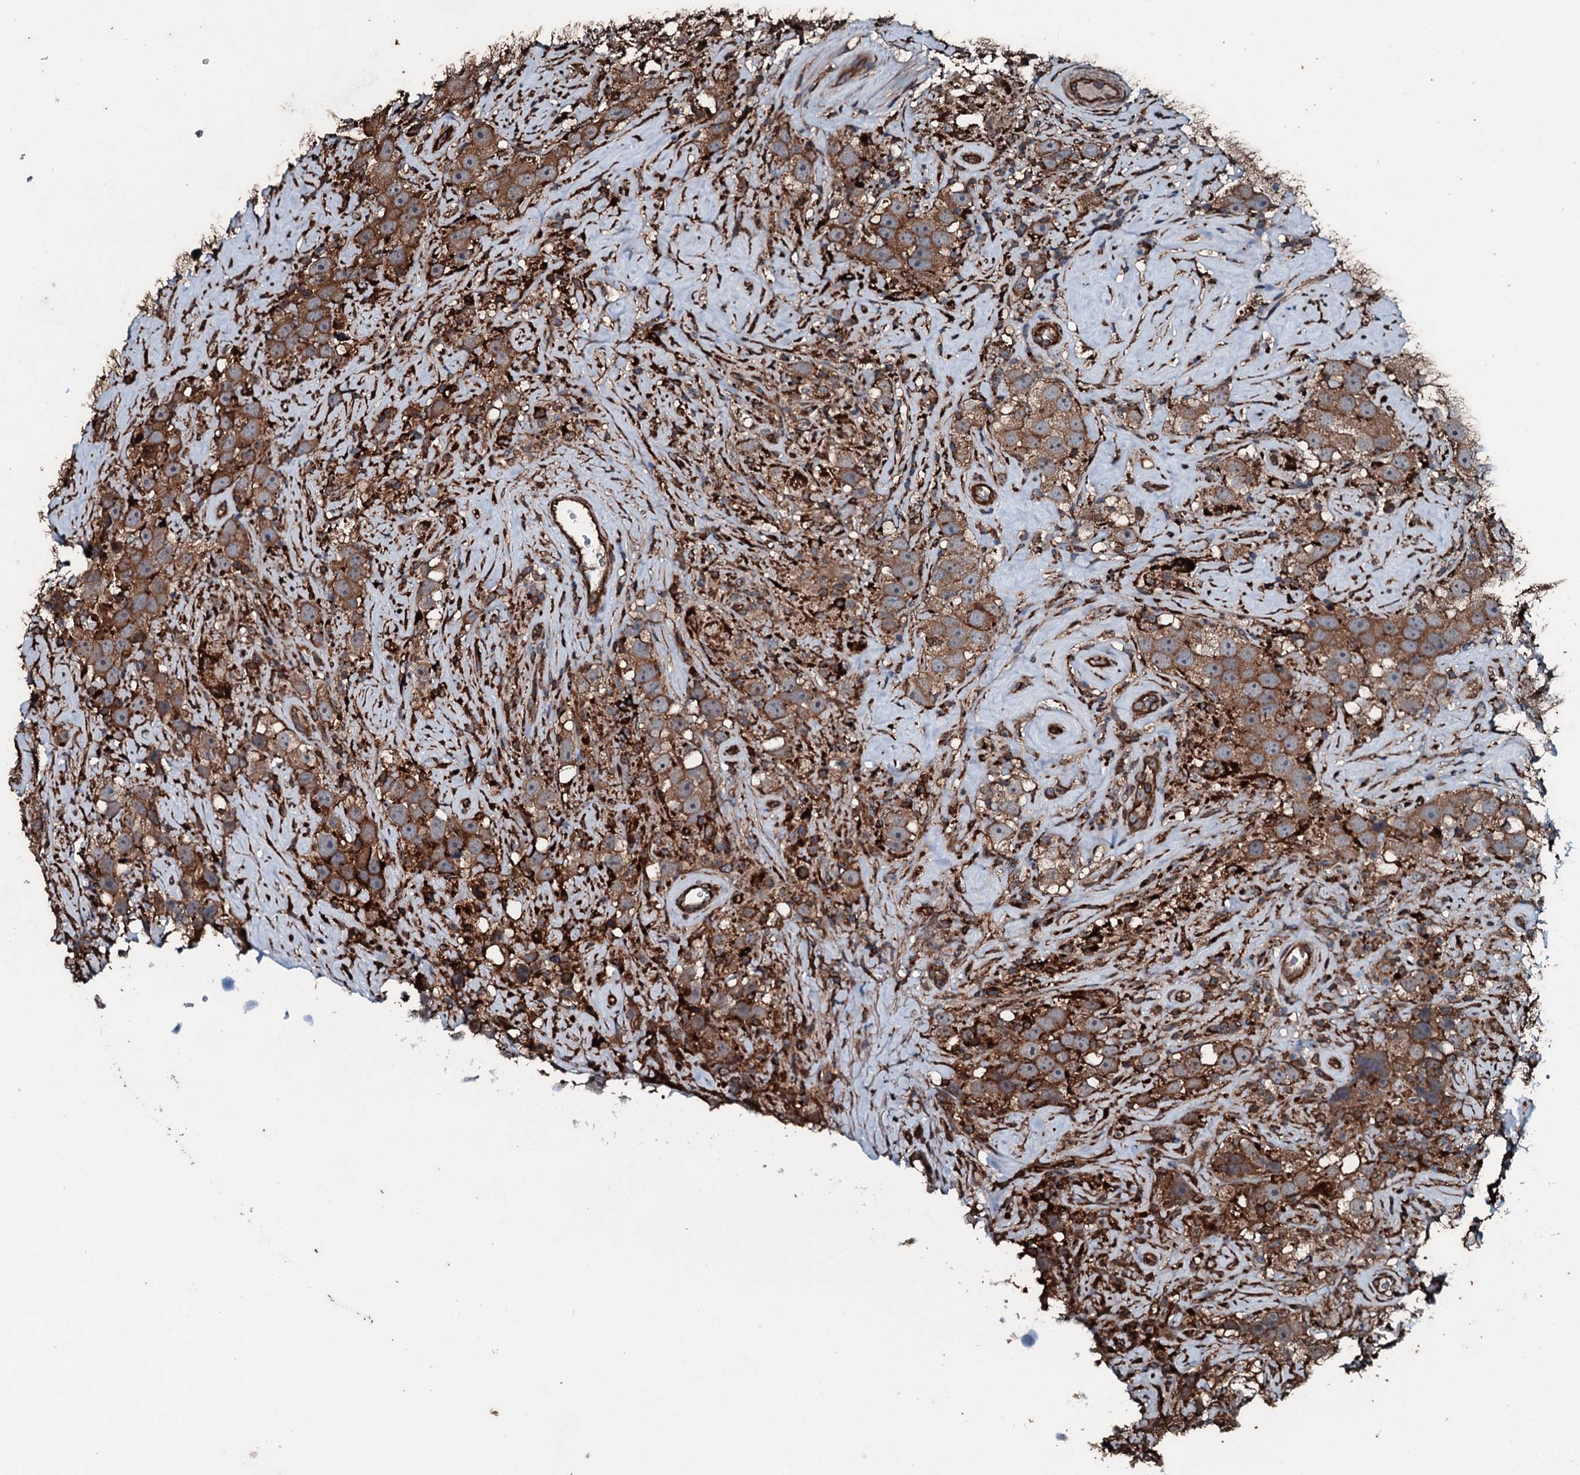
{"staining": {"intensity": "moderate", "quantity": ">75%", "location": "cytoplasmic/membranous"}, "tissue": "testis cancer", "cell_type": "Tumor cells", "image_type": "cancer", "snomed": [{"axis": "morphology", "description": "Seminoma, NOS"}, {"axis": "topography", "description": "Testis"}], "caption": "High-magnification brightfield microscopy of seminoma (testis) stained with DAB (brown) and counterstained with hematoxylin (blue). tumor cells exhibit moderate cytoplasmic/membranous positivity is identified in approximately>75% of cells.", "gene": "SLC25A38", "patient": {"sex": "male", "age": 49}}